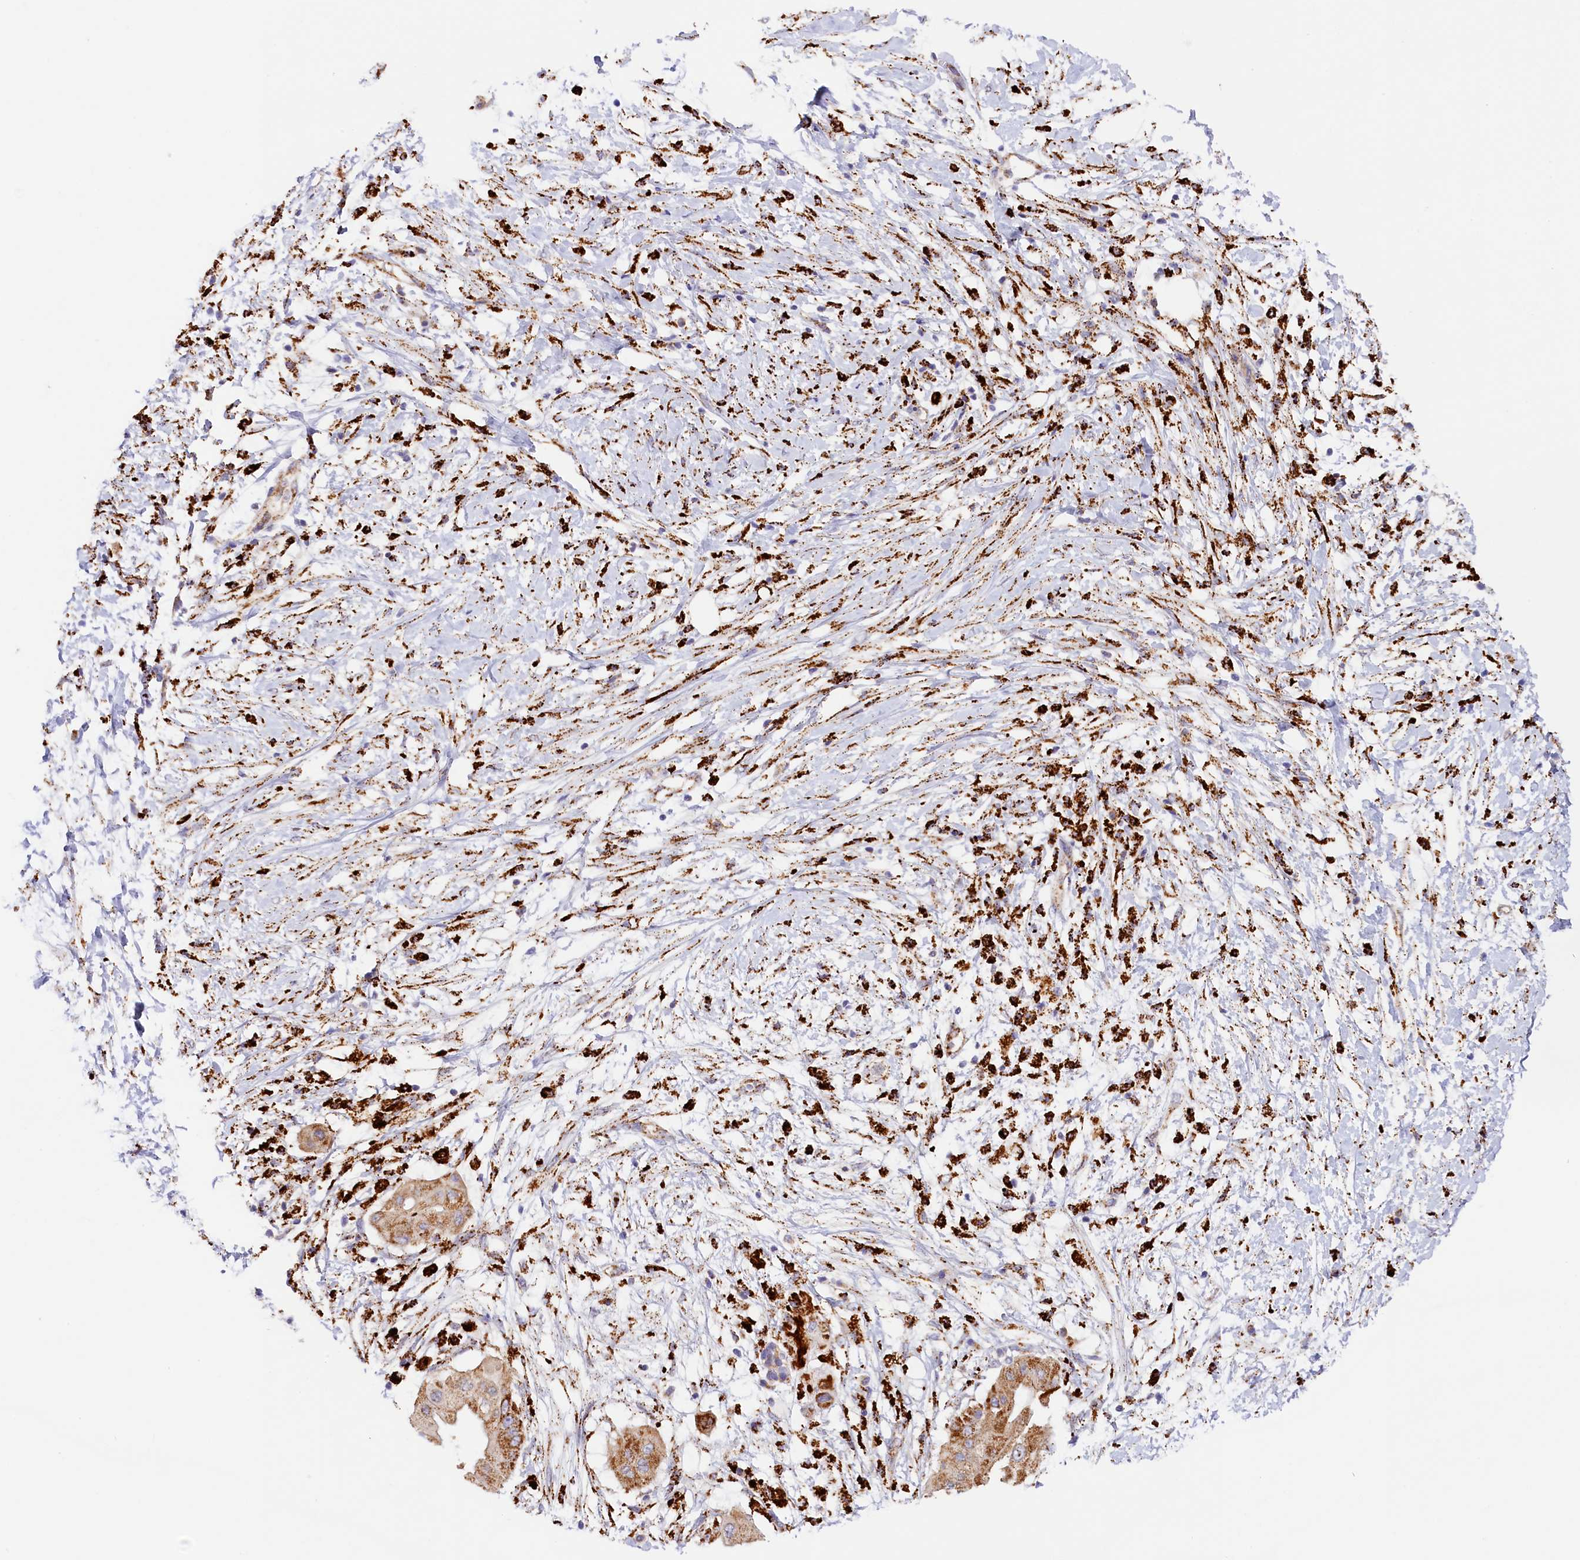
{"staining": {"intensity": "moderate", "quantity": ">75%", "location": "cytoplasmic/membranous"}, "tissue": "pancreatic cancer", "cell_type": "Tumor cells", "image_type": "cancer", "snomed": [{"axis": "morphology", "description": "Adenocarcinoma, NOS"}, {"axis": "topography", "description": "Pancreas"}], "caption": "IHC (DAB (3,3'-diaminobenzidine)) staining of human adenocarcinoma (pancreatic) demonstrates moderate cytoplasmic/membranous protein expression in approximately >75% of tumor cells. (Stains: DAB in brown, nuclei in blue, Microscopy: brightfield microscopy at high magnification).", "gene": "AKTIP", "patient": {"sex": "male", "age": 68}}